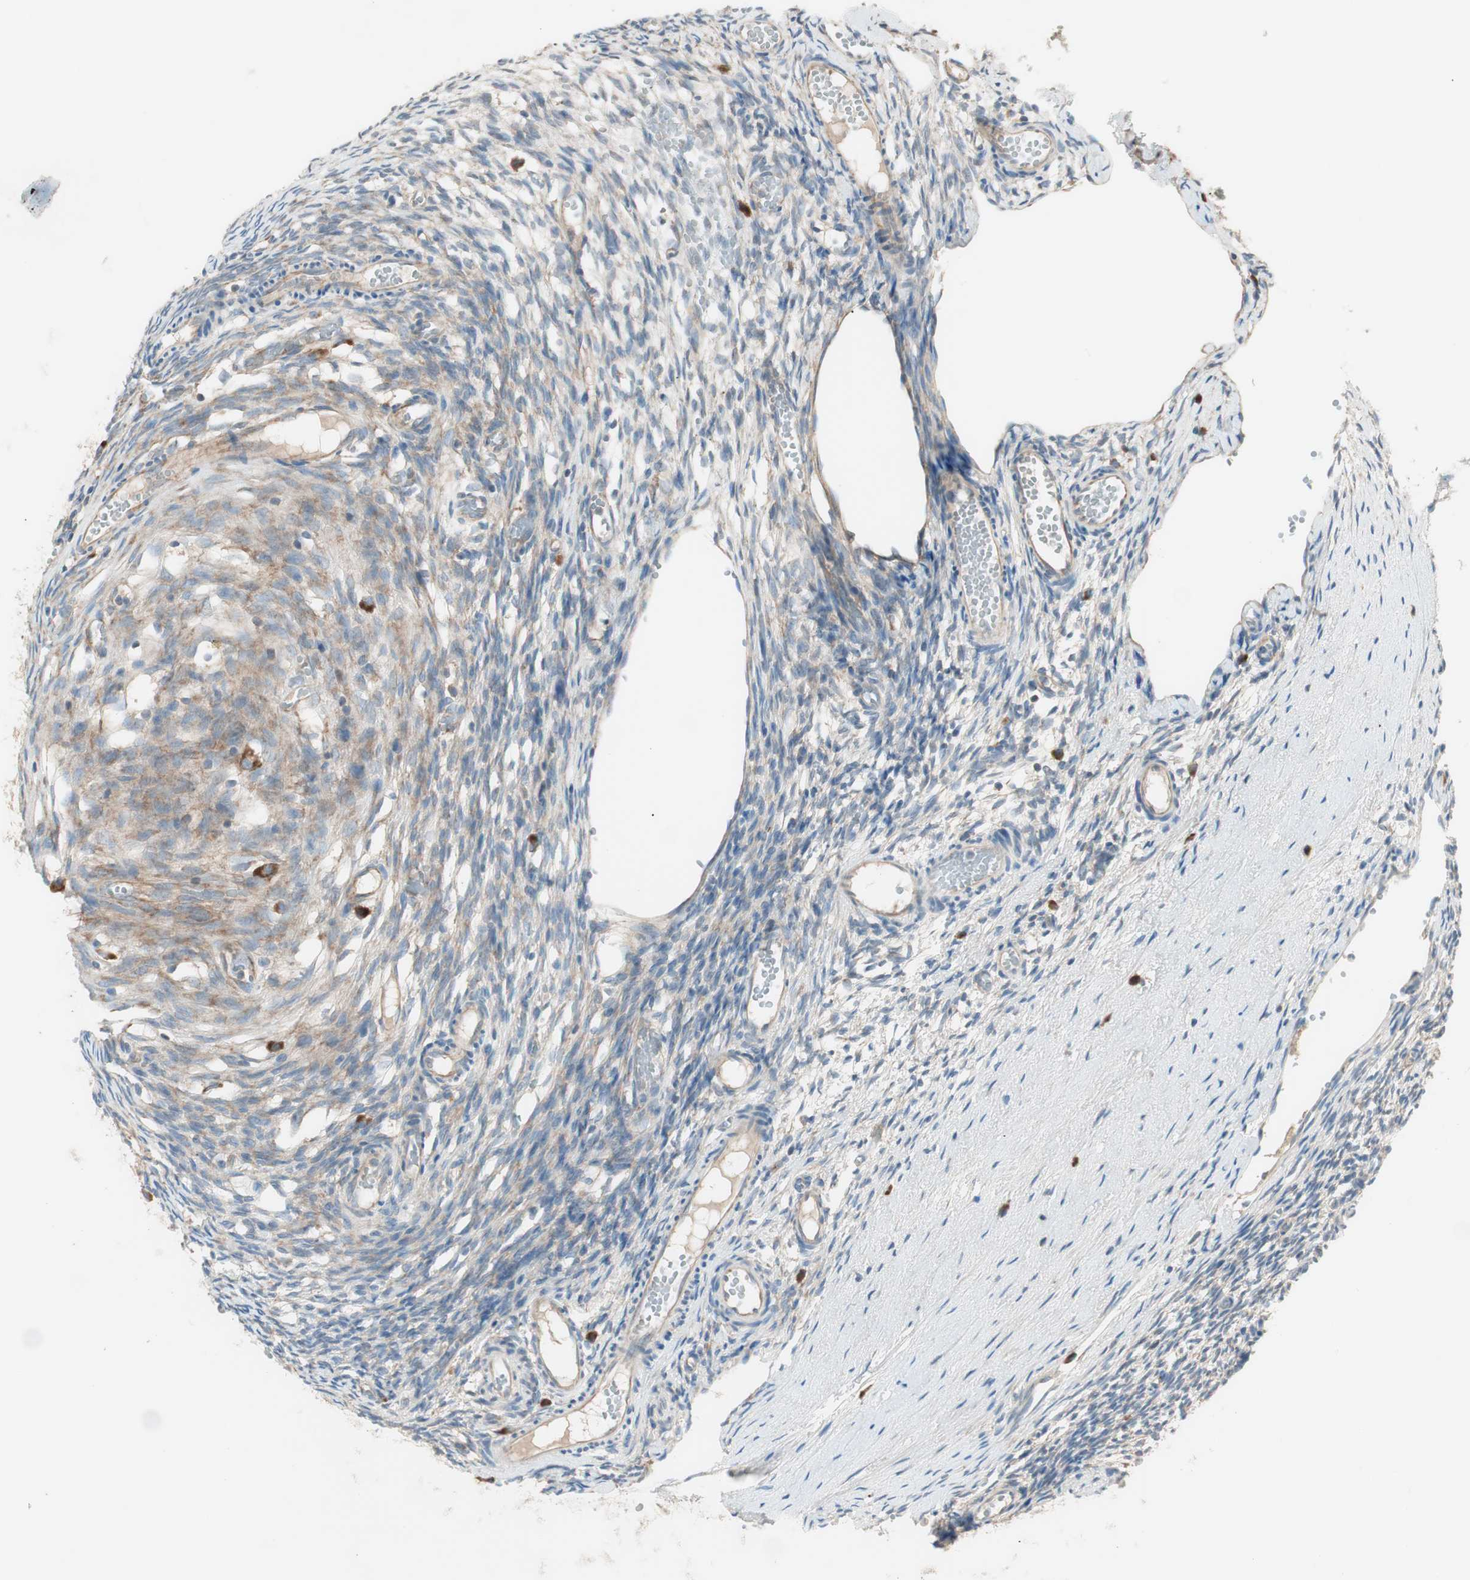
{"staining": {"intensity": "weak", "quantity": "25%-75%", "location": "cytoplasmic/membranous"}, "tissue": "ovary", "cell_type": "Ovarian stroma cells", "image_type": "normal", "snomed": [{"axis": "morphology", "description": "Normal tissue, NOS"}, {"axis": "topography", "description": "Ovary"}], "caption": "Ovary stained with DAB IHC displays low levels of weak cytoplasmic/membranous positivity in approximately 25%-75% of ovarian stroma cells.", "gene": "RPL23", "patient": {"sex": "female", "age": 35}}